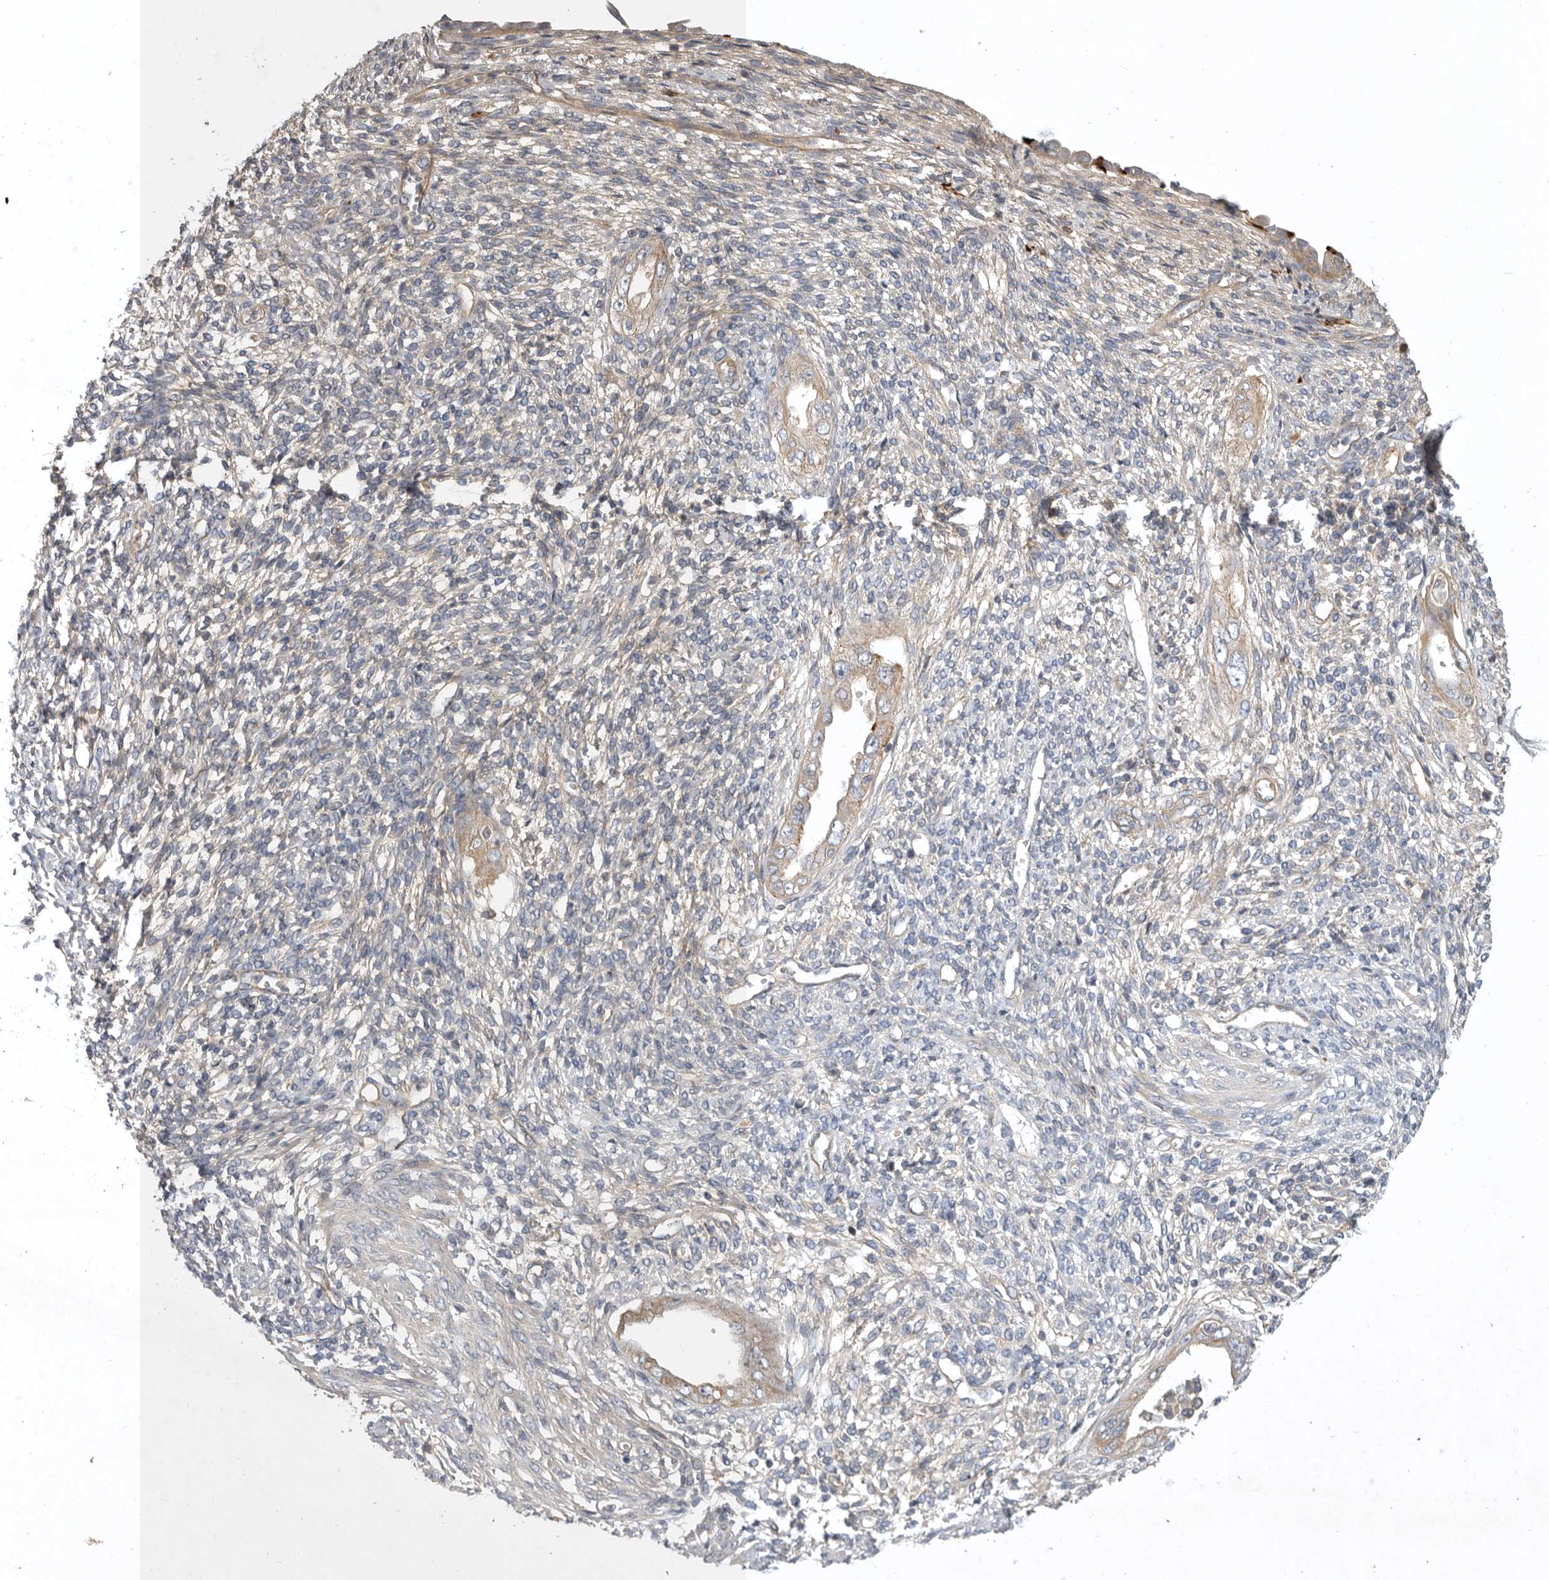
{"staining": {"intensity": "negative", "quantity": "none", "location": "none"}, "tissue": "endometrium", "cell_type": "Cells in endometrial stroma", "image_type": "normal", "snomed": [{"axis": "morphology", "description": "Normal tissue, NOS"}, {"axis": "topography", "description": "Endometrium"}], "caption": "A histopathology image of human endometrium is negative for staining in cells in endometrial stroma. Nuclei are stained in blue.", "gene": "MLPH", "patient": {"sex": "female", "age": 66}}